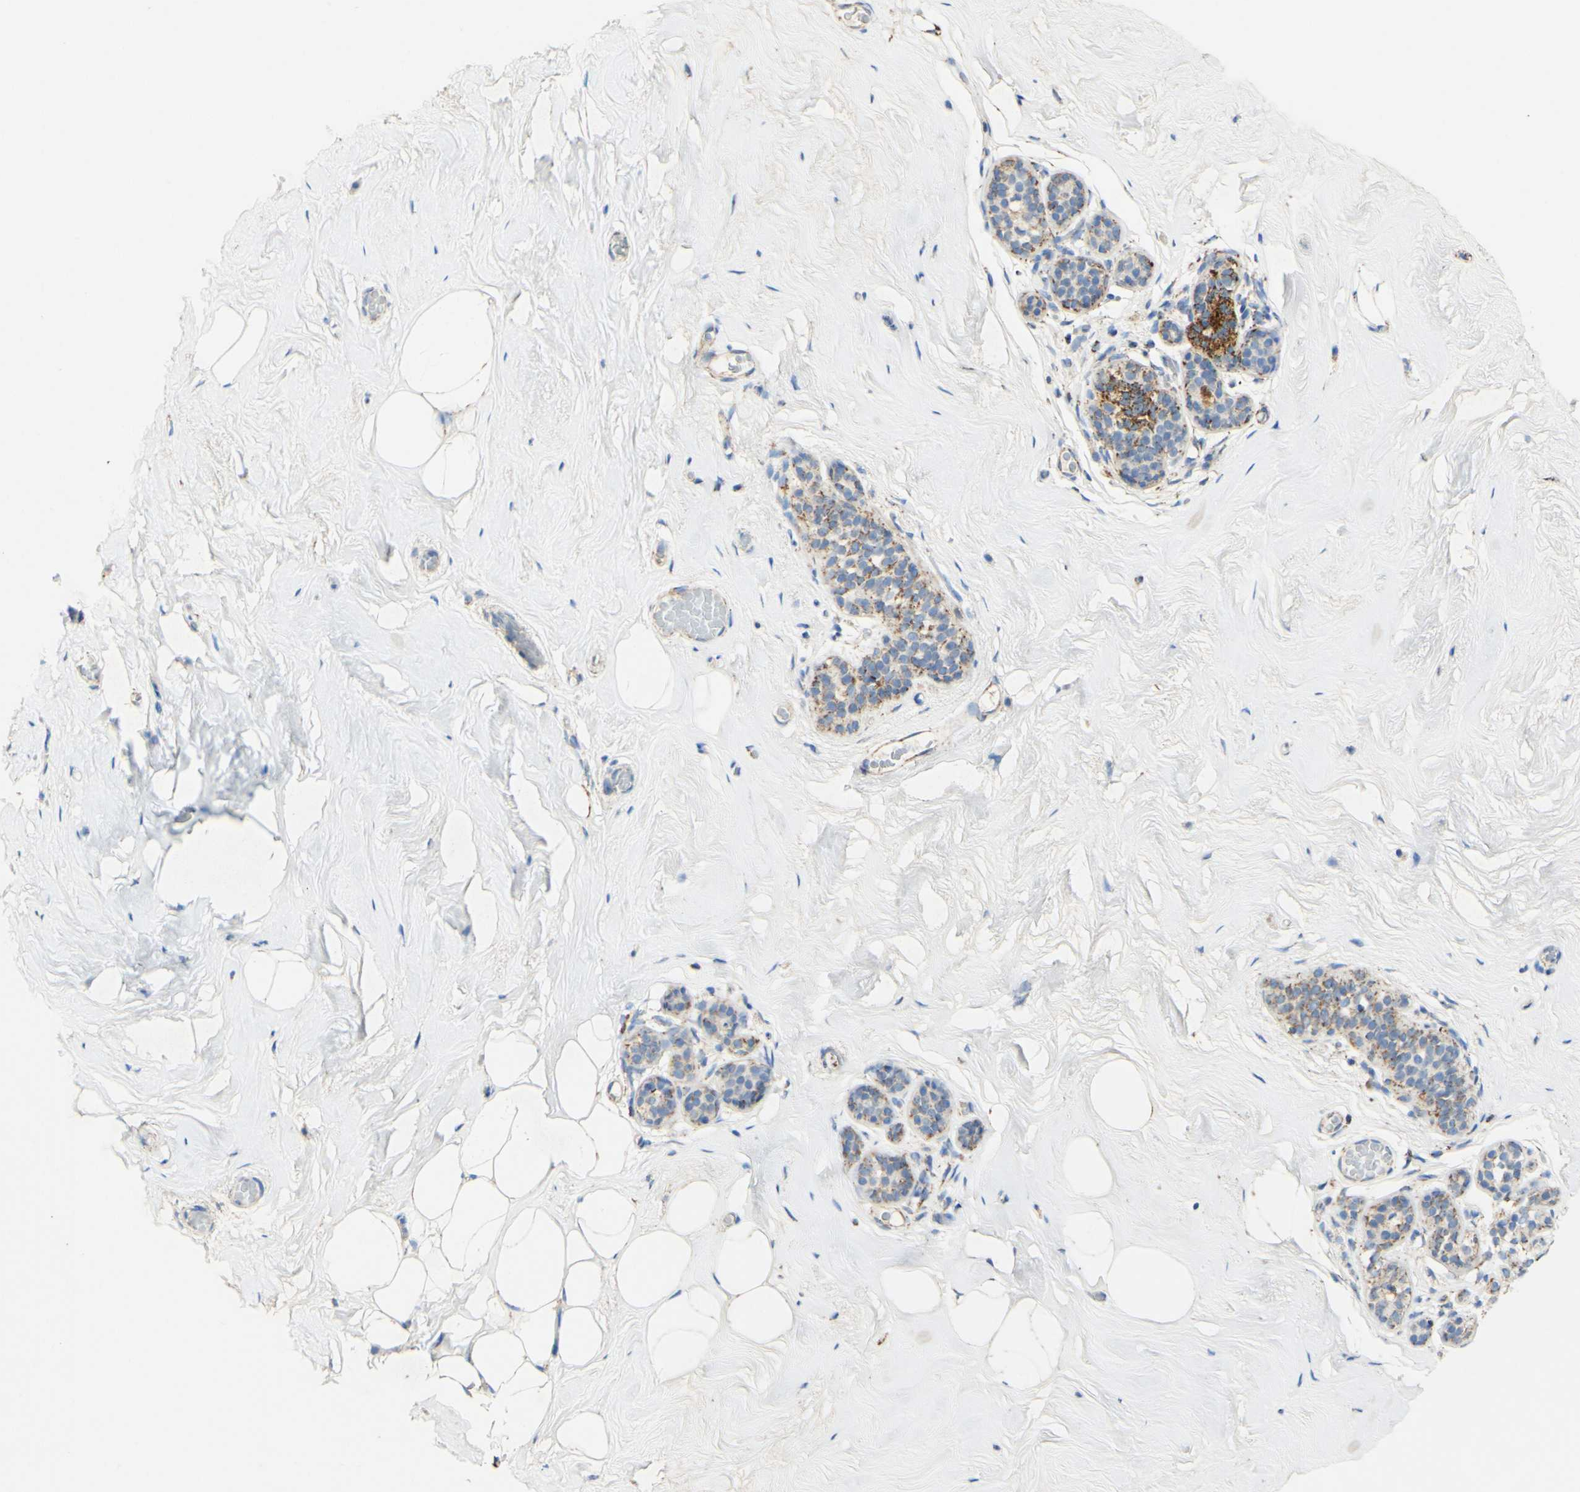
{"staining": {"intensity": "negative", "quantity": "none", "location": "none"}, "tissue": "breast", "cell_type": "Adipocytes", "image_type": "normal", "snomed": [{"axis": "morphology", "description": "Normal tissue, NOS"}, {"axis": "topography", "description": "Breast"}], "caption": "The immunohistochemistry image has no significant staining in adipocytes of breast.", "gene": "OXCT1", "patient": {"sex": "female", "age": 75}}